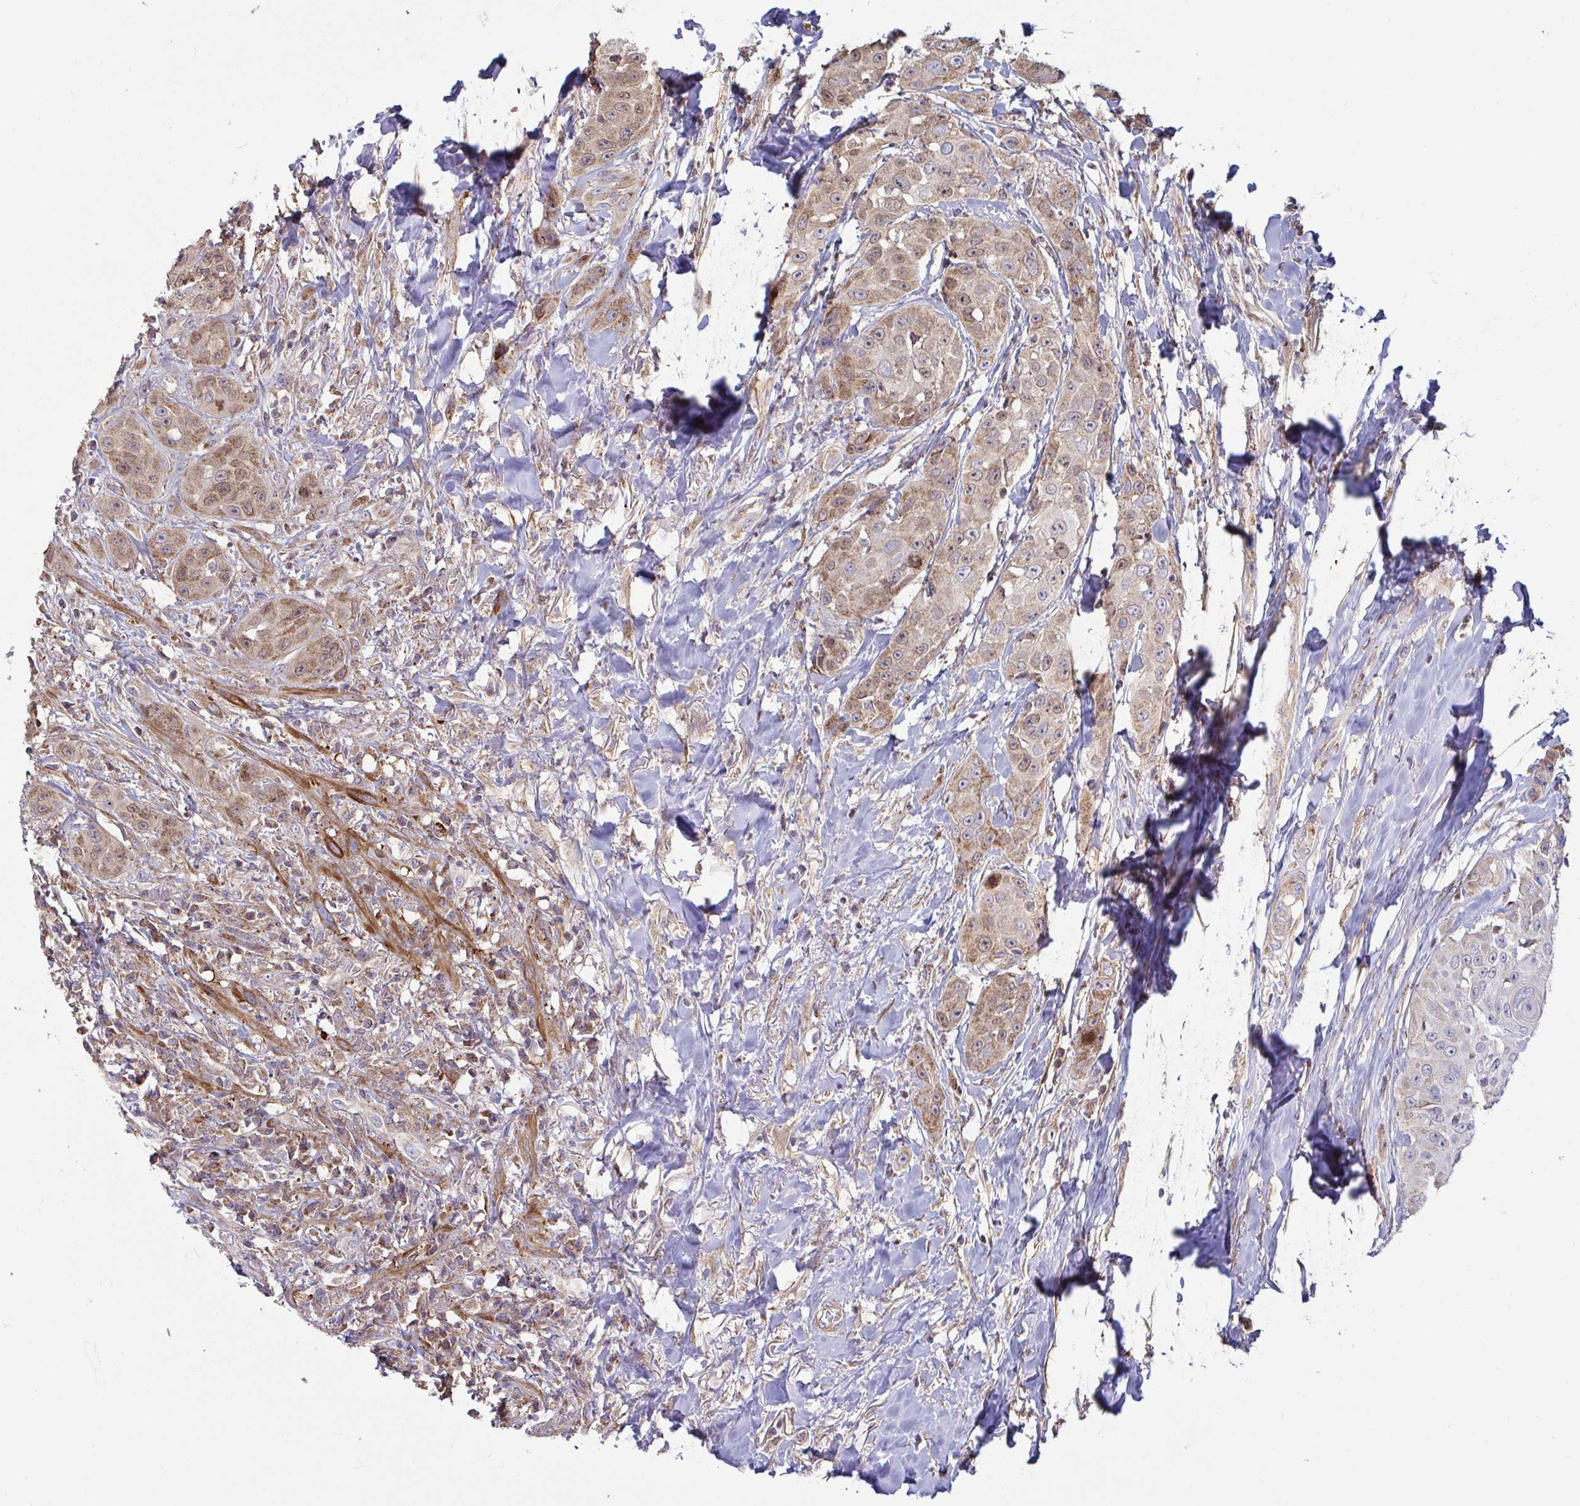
{"staining": {"intensity": "moderate", "quantity": ">75%", "location": "cytoplasmic/membranous"}, "tissue": "head and neck cancer", "cell_type": "Tumor cells", "image_type": "cancer", "snomed": [{"axis": "morphology", "description": "Squamous cell carcinoma, NOS"}, {"axis": "topography", "description": "Head-Neck"}], "caption": "A medium amount of moderate cytoplasmic/membranous expression is identified in about >75% of tumor cells in squamous cell carcinoma (head and neck) tissue.", "gene": "SPRY1", "patient": {"sex": "male", "age": 83}}